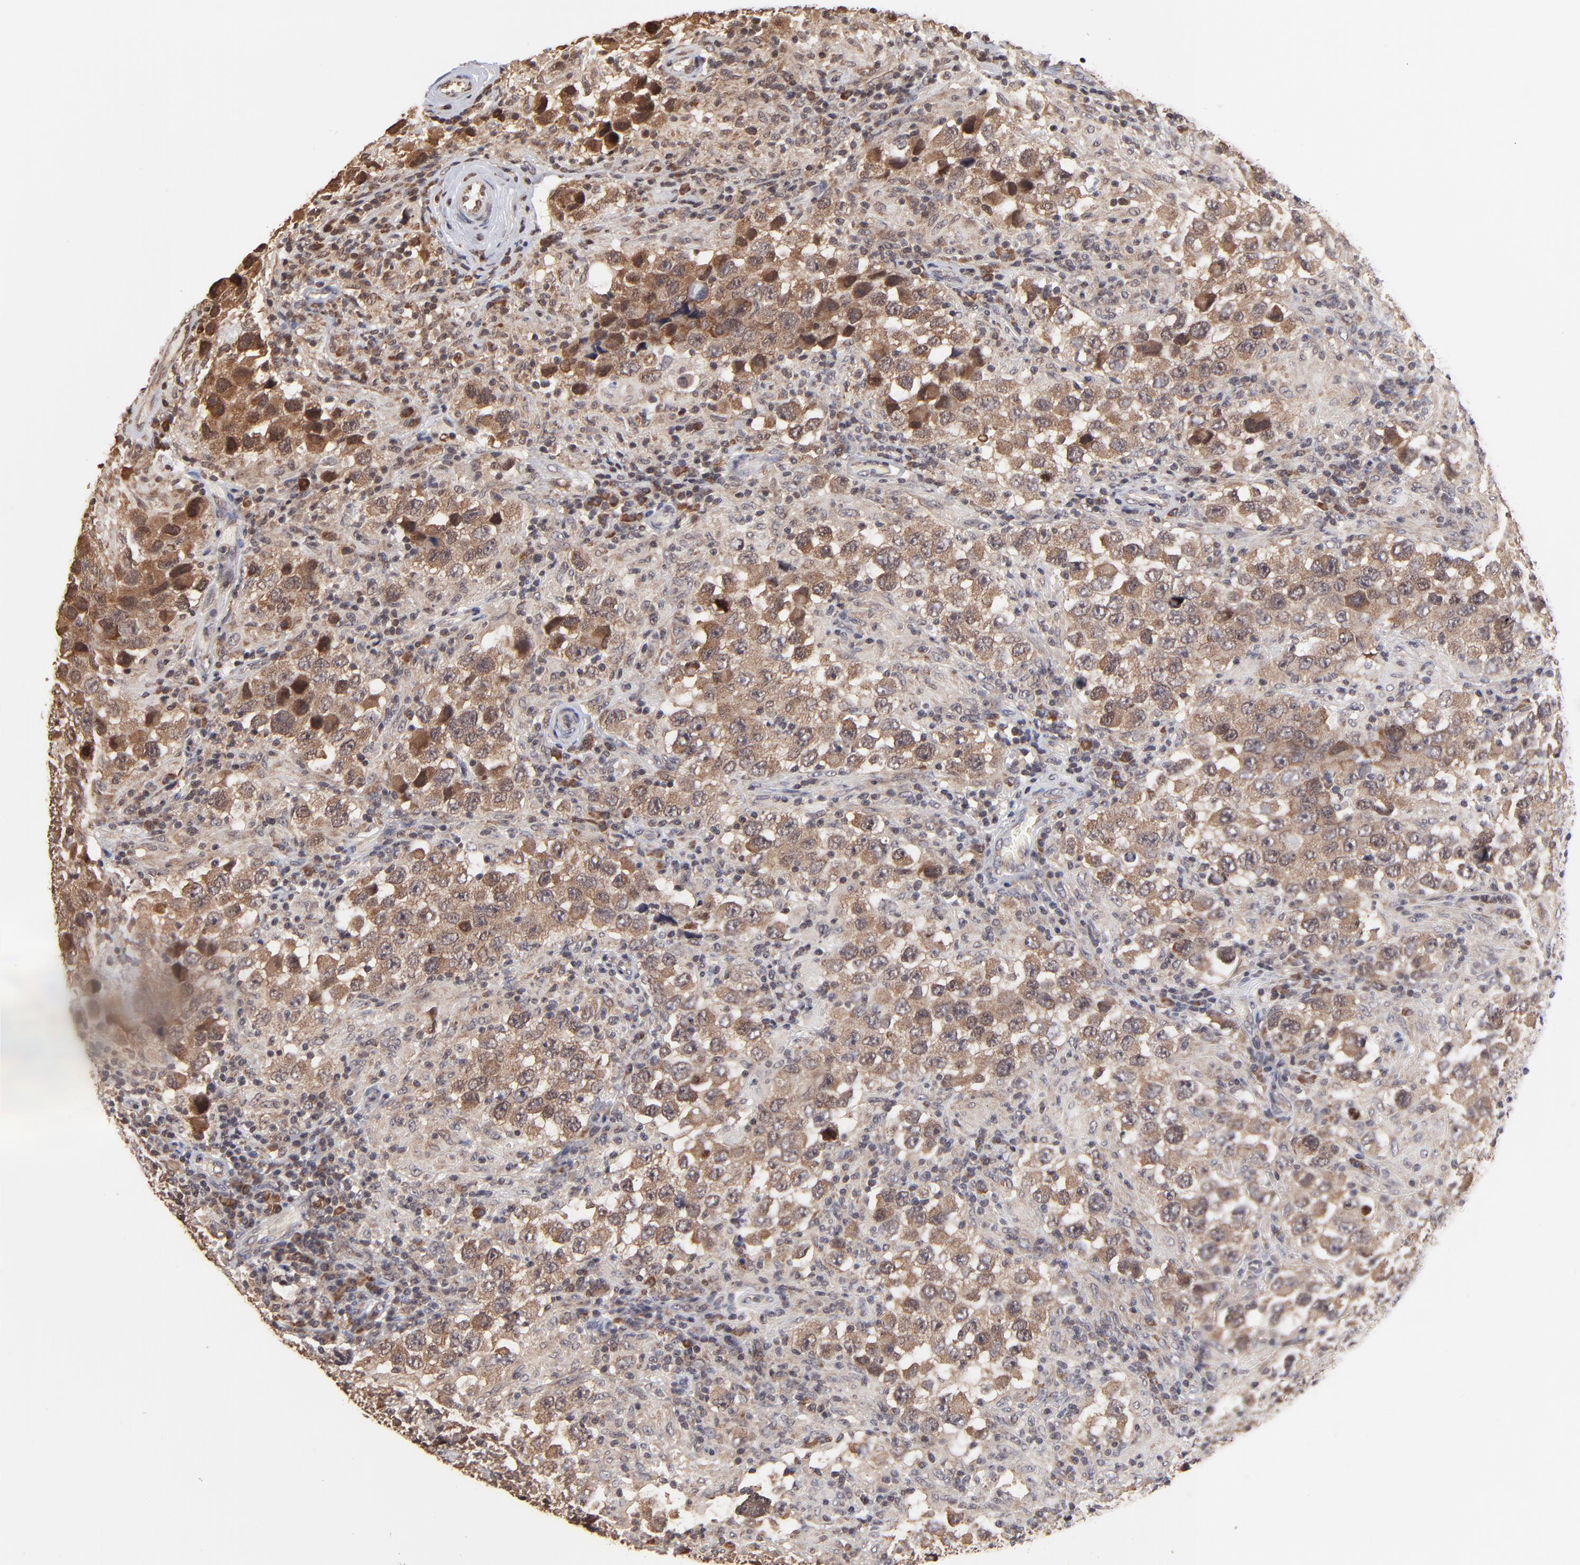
{"staining": {"intensity": "moderate", "quantity": ">75%", "location": "cytoplasmic/membranous"}, "tissue": "testis cancer", "cell_type": "Tumor cells", "image_type": "cancer", "snomed": [{"axis": "morphology", "description": "Carcinoma, Embryonal, NOS"}, {"axis": "topography", "description": "Testis"}], "caption": "Protein staining of testis cancer tissue shows moderate cytoplasmic/membranous positivity in about >75% of tumor cells. (Stains: DAB (3,3'-diaminobenzidine) in brown, nuclei in blue, Microscopy: brightfield microscopy at high magnification).", "gene": "BRPF1", "patient": {"sex": "male", "age": 21}}